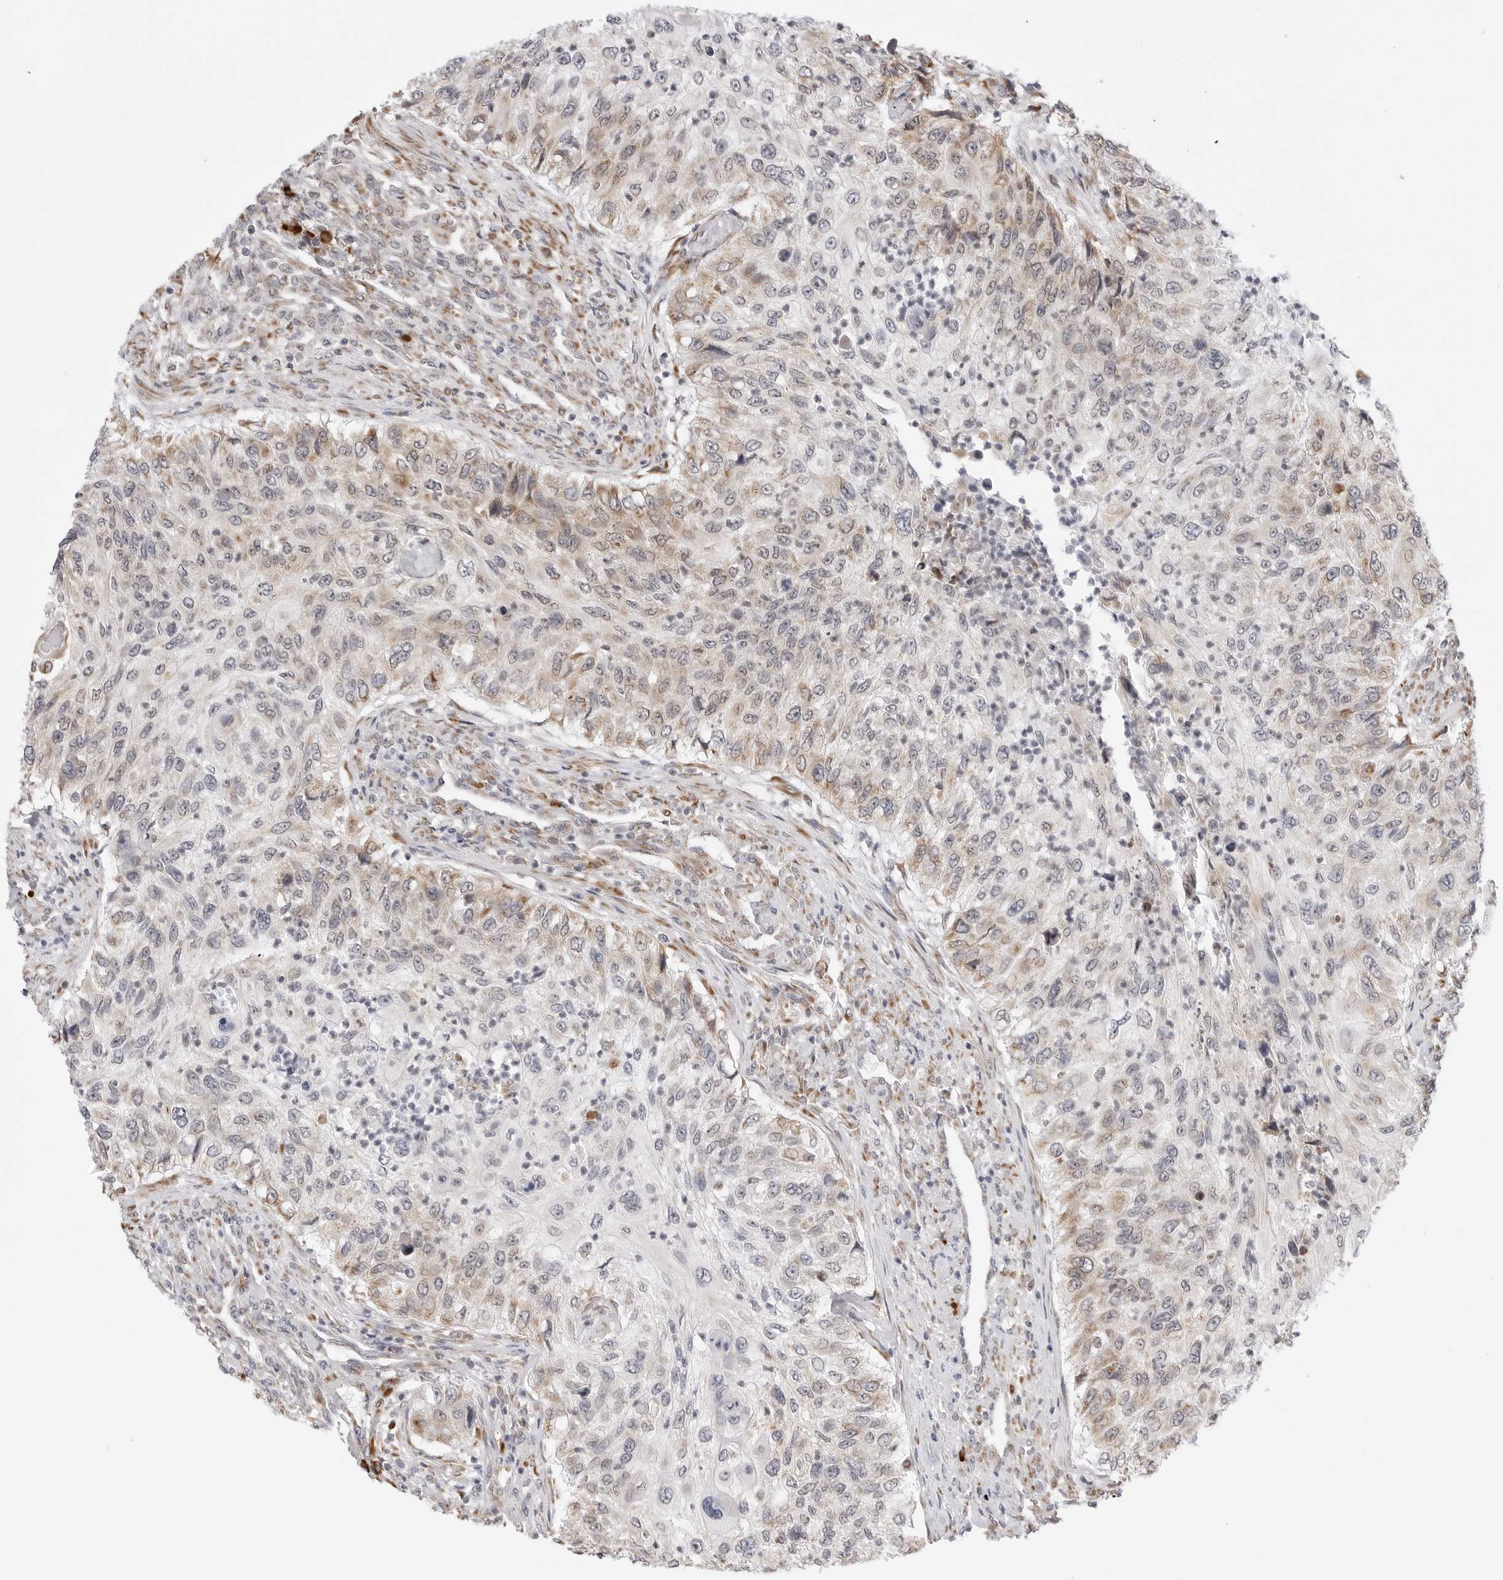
{"staining": {"intensity": "moderate", "quantity": "<25%", "location": "cytoplasmic/membranous"}, "tissue": "urothelial cancer", "cell_type": "Tumor cells", "image_type": "cancer", "snomed": [{"axis": "morphology", "description": "Urothelial carcinoma, High grade"}, {"axis": "topography", "description": "Urinary bladder"}], "caption": "Human urothelial carcinoma (high-grade) stained with a protein marker shows moderate staining in tumor cells.", "gene": "RPN1", "patient": {"sex": "female", "age": 60}}